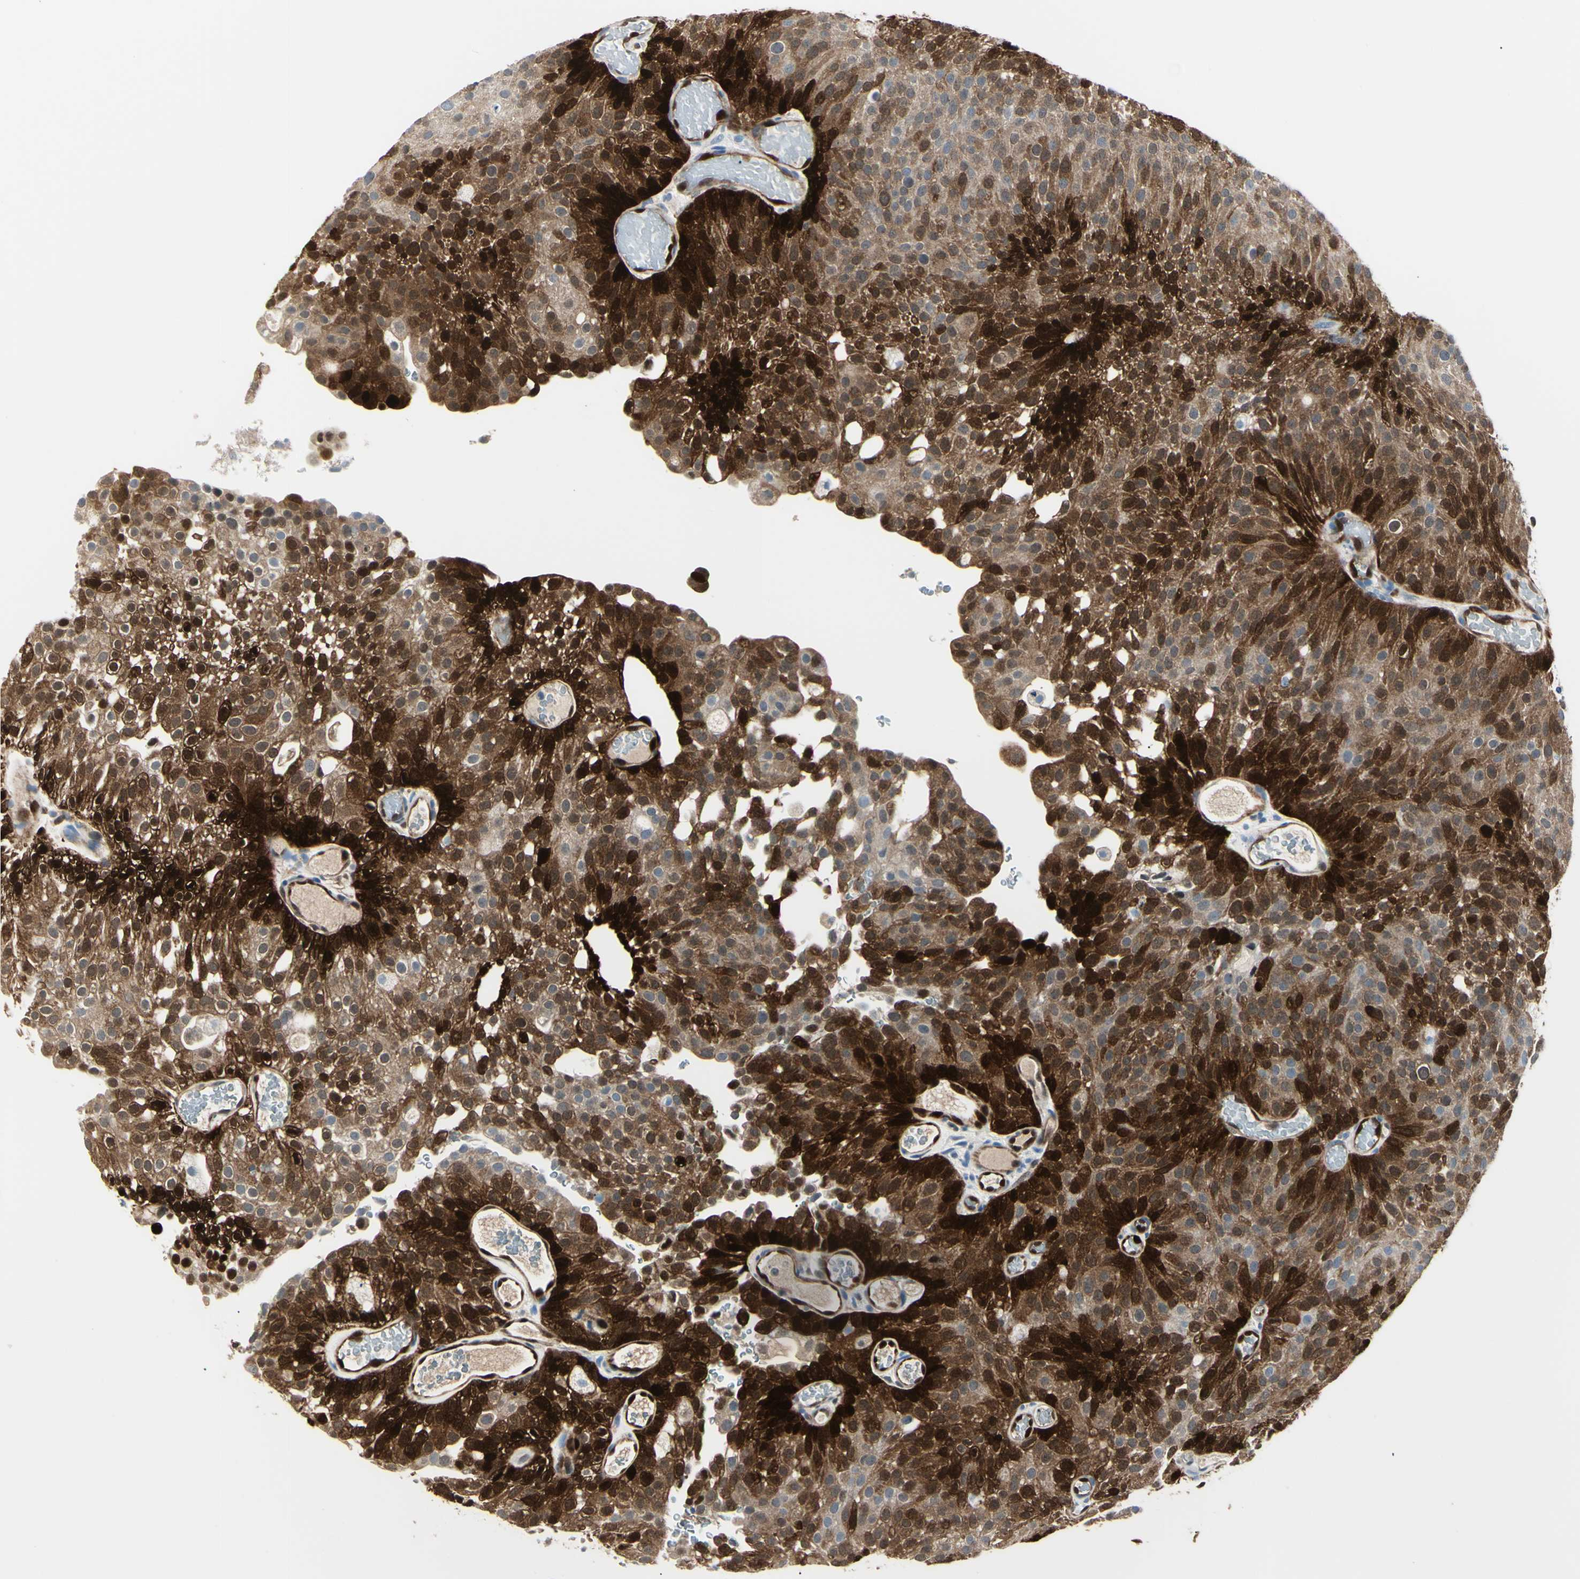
{"staining": {"intensity": "strong", "quantity": "25%-75%", "location": "cytoplasmic/membranous,nuclear"}, "tissue": "urothelial cancer", "cell_type": "Tumor cells", "image_type": "cancer", "snomed": [{"axis": "morphology", "description": "Urothelial carcinoma, Low grade"}, {"axis": "topography", "description": "Urinary bladder"}], "caption": "There is high levels of strong cytoplasmic/membranous and nuclear staining in tumor cells of low-grade urothelial carcinoma, as demonstrated by immunohistochemical staining (brown color).", "gene": "AKR1C3", "patient": {"sex": "male", "age": 78}}